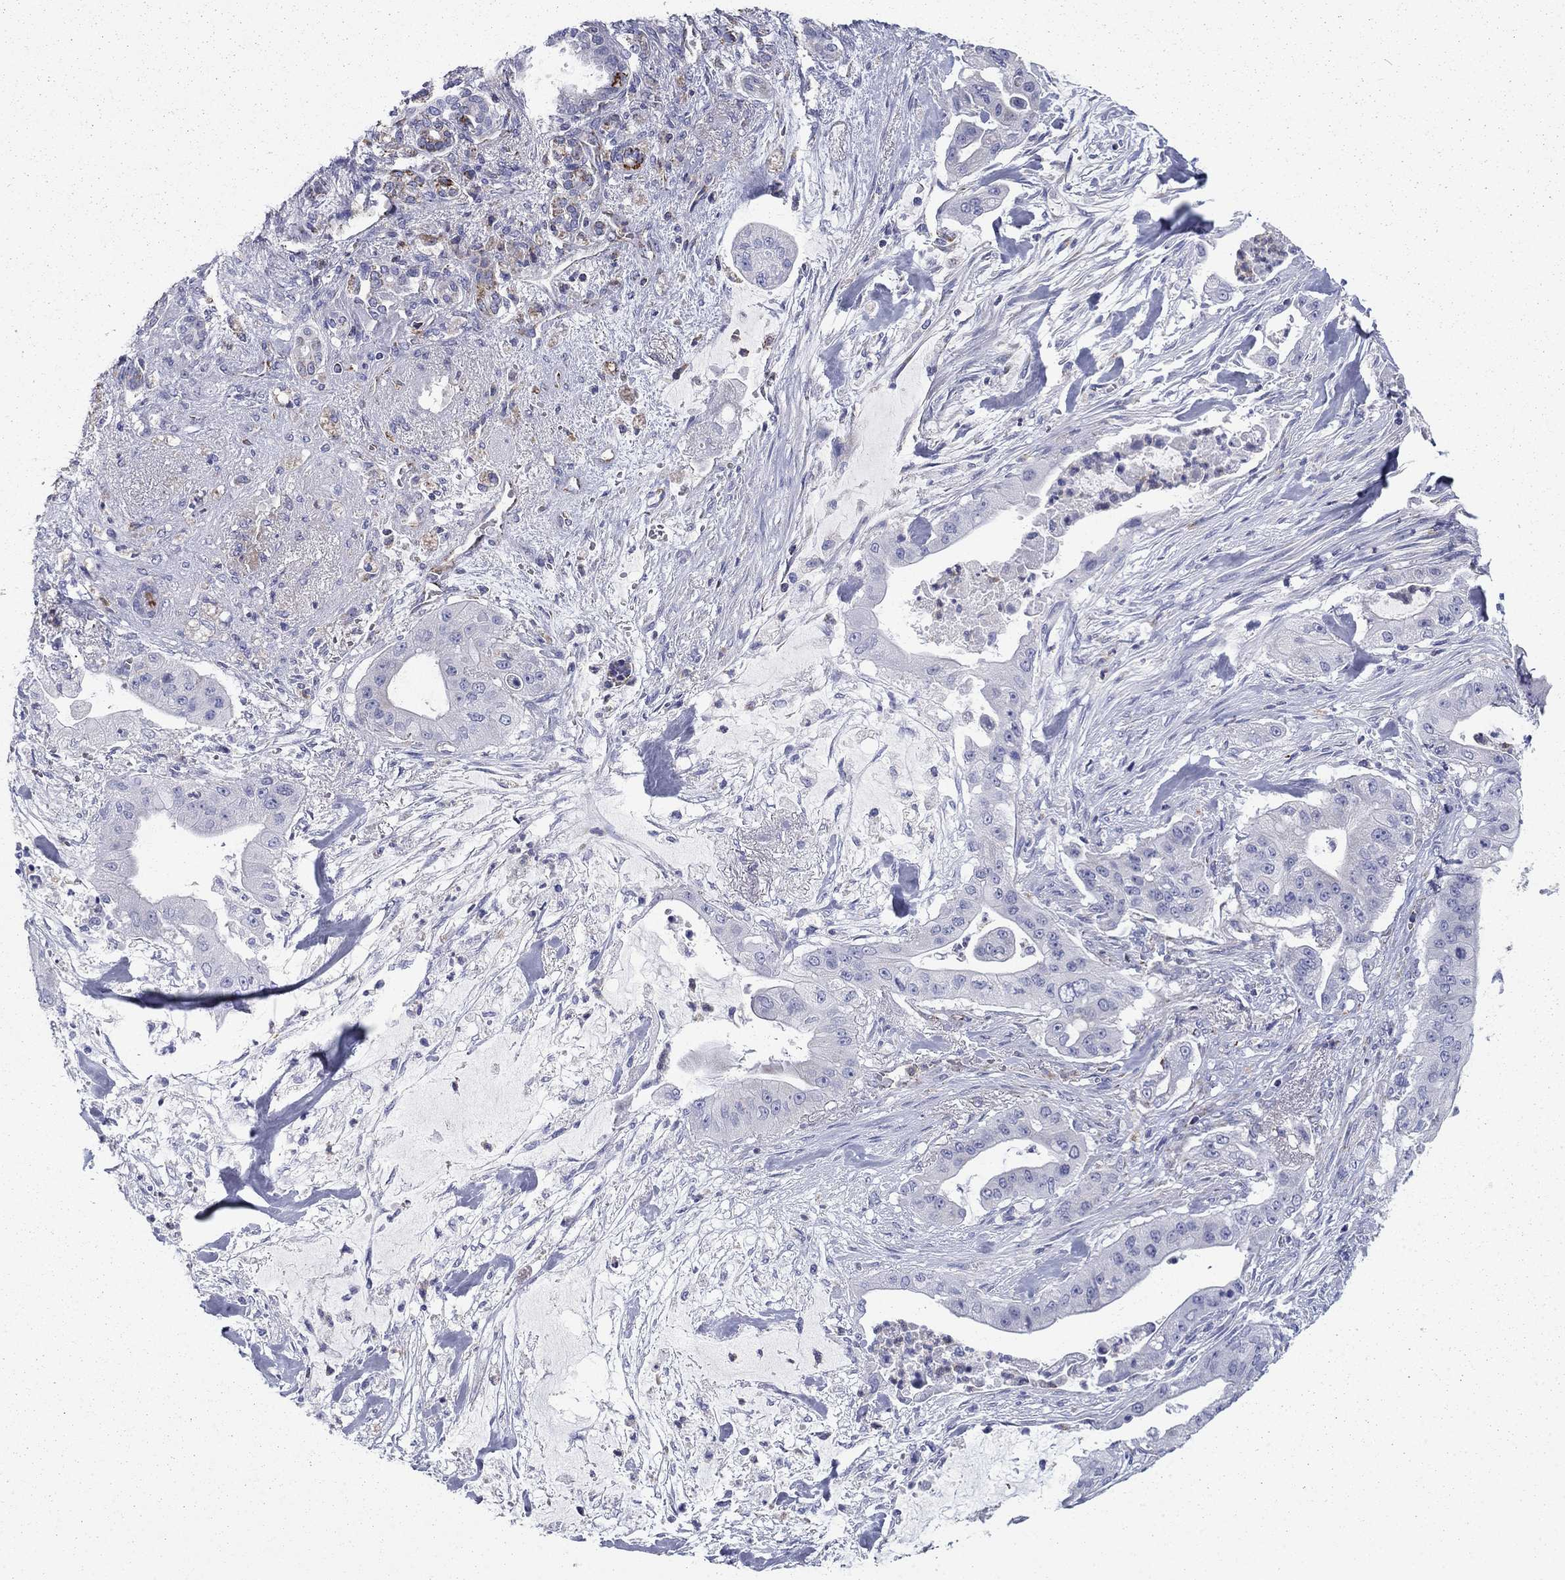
{"staining": {"intensity": "negative", "quantity": "none", "location": "none"}, "tissue": "pancreatic cancer", "cell_type": "Tumor cells", "image_type": "cancer", "snomed": [{"axis": "morphology", "description": "Normal tissue, NOS"}, {"axis": "morphology", "description": "Inflammation, NOS"}, {"axis": "morphology", "description": "Adenocarcinoma, NOS"}, {"axis": "topography", "description": "Pancreas"}], "caption": "Immunohistochemistry of human pancreatic cancer (adenocarcinoma) reveals no expression in tumor cells. Nuclei are stained in blue.", "gene": "NDUFA4L2", "patient": {"sex": "male", "age": 57}}